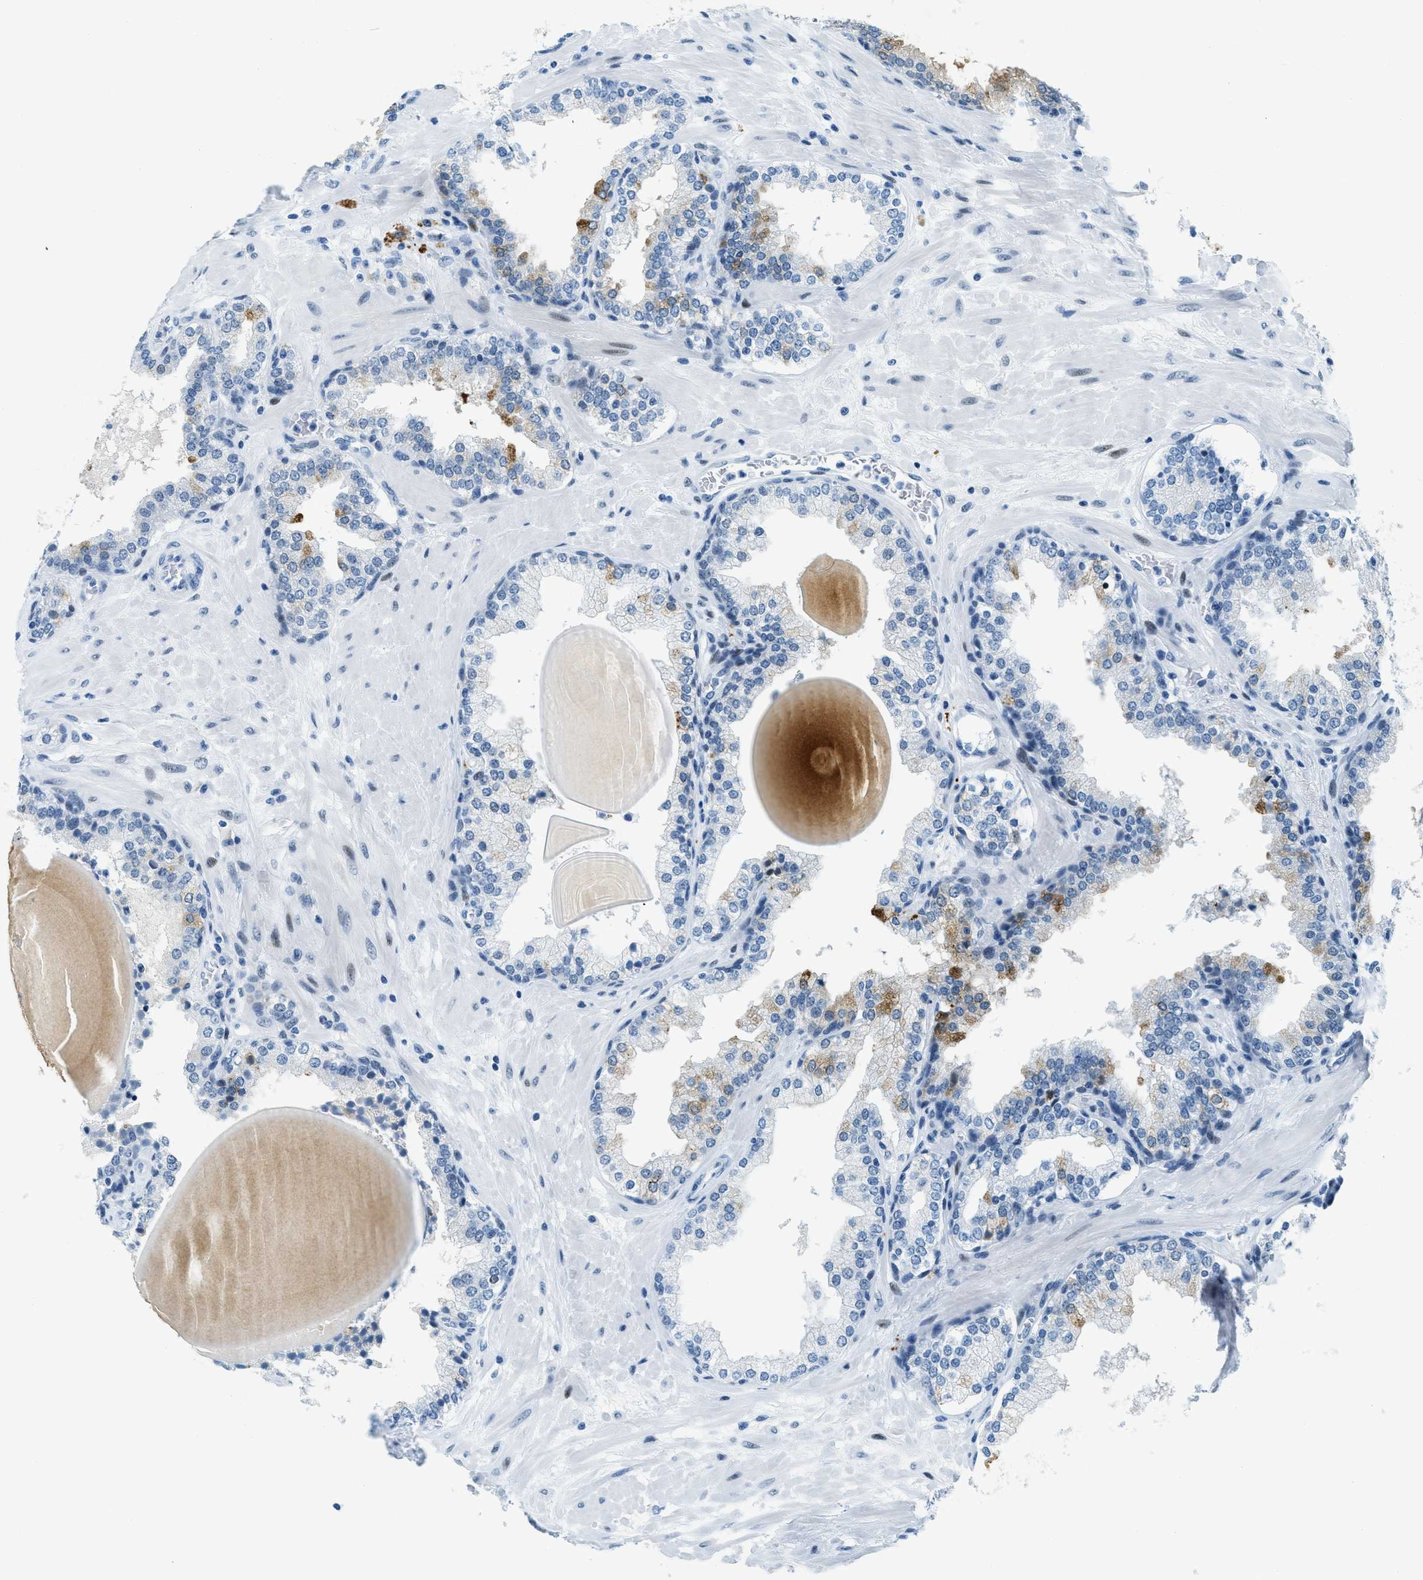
{"staining": {"intensity": "strong", "quantity": "25%-75%", "location": "cytoplasmic/membranous"}, "tissue": "prostate", "cell_type": "Glandular cells", "image_type": "normal", "snomed": [{"axis": "morphology", "description": "Normal tissue, NOS"}, {"axis": "topography", "description": "Prostate"}], "caption": "DAB immunohistochemical staining of normal prostate reveals strong cytoplasmic/membranous protein positivity in about 25%-75% of glandular cells. (brown staining indicates protein expression, while blue staining denotes nuclei).", "gene": "PLA2G2A", "patient": {"sex": "male", "age": 51}}